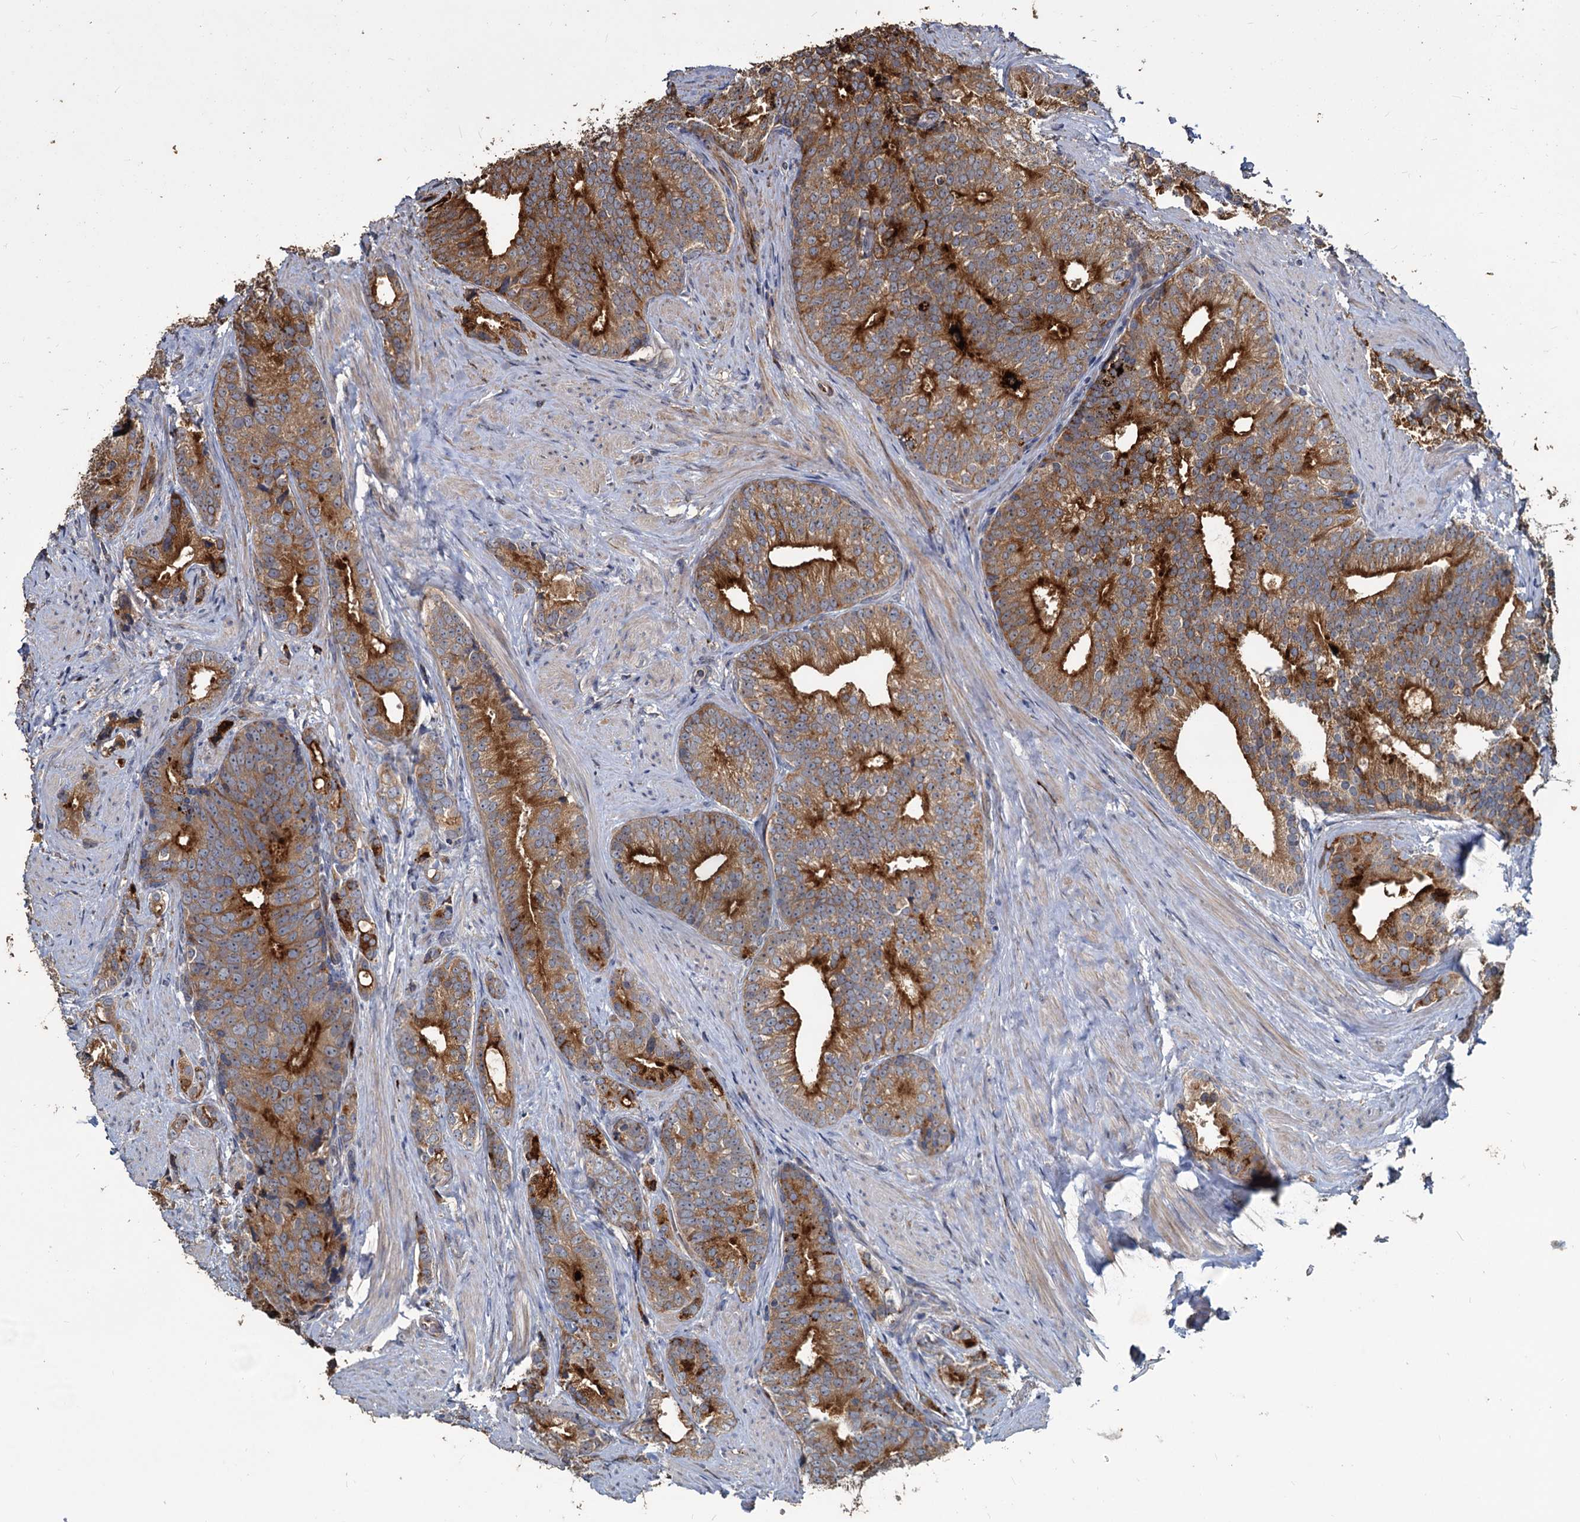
{"staining": {"intensity": "moderate", "quantity": ">75%", "location": "cytoplasmic/membranous"}, "tissue": "prostate cancer", "cell_type": "Tumor cells", "image_type": "cancer", "snomed": [{"axis": "morphology", "description": "Adenocarcinoma, Low grade"}, {"axis": "topography", "description": "Prostate"}], "caption": "Moderate cytoplasmic/membranous staining is appreciated in approximately >75% of tumor cells in prostate low-grade adenocarcinoma. The staining was performed using DAB (3,3'-diaminobenzidine), with brown indicating positive protein expression. Nuclei are stained blue with hematoxylin.", "gene": "DEPDC4", "patient": {"sex": "male", "age": 71}}